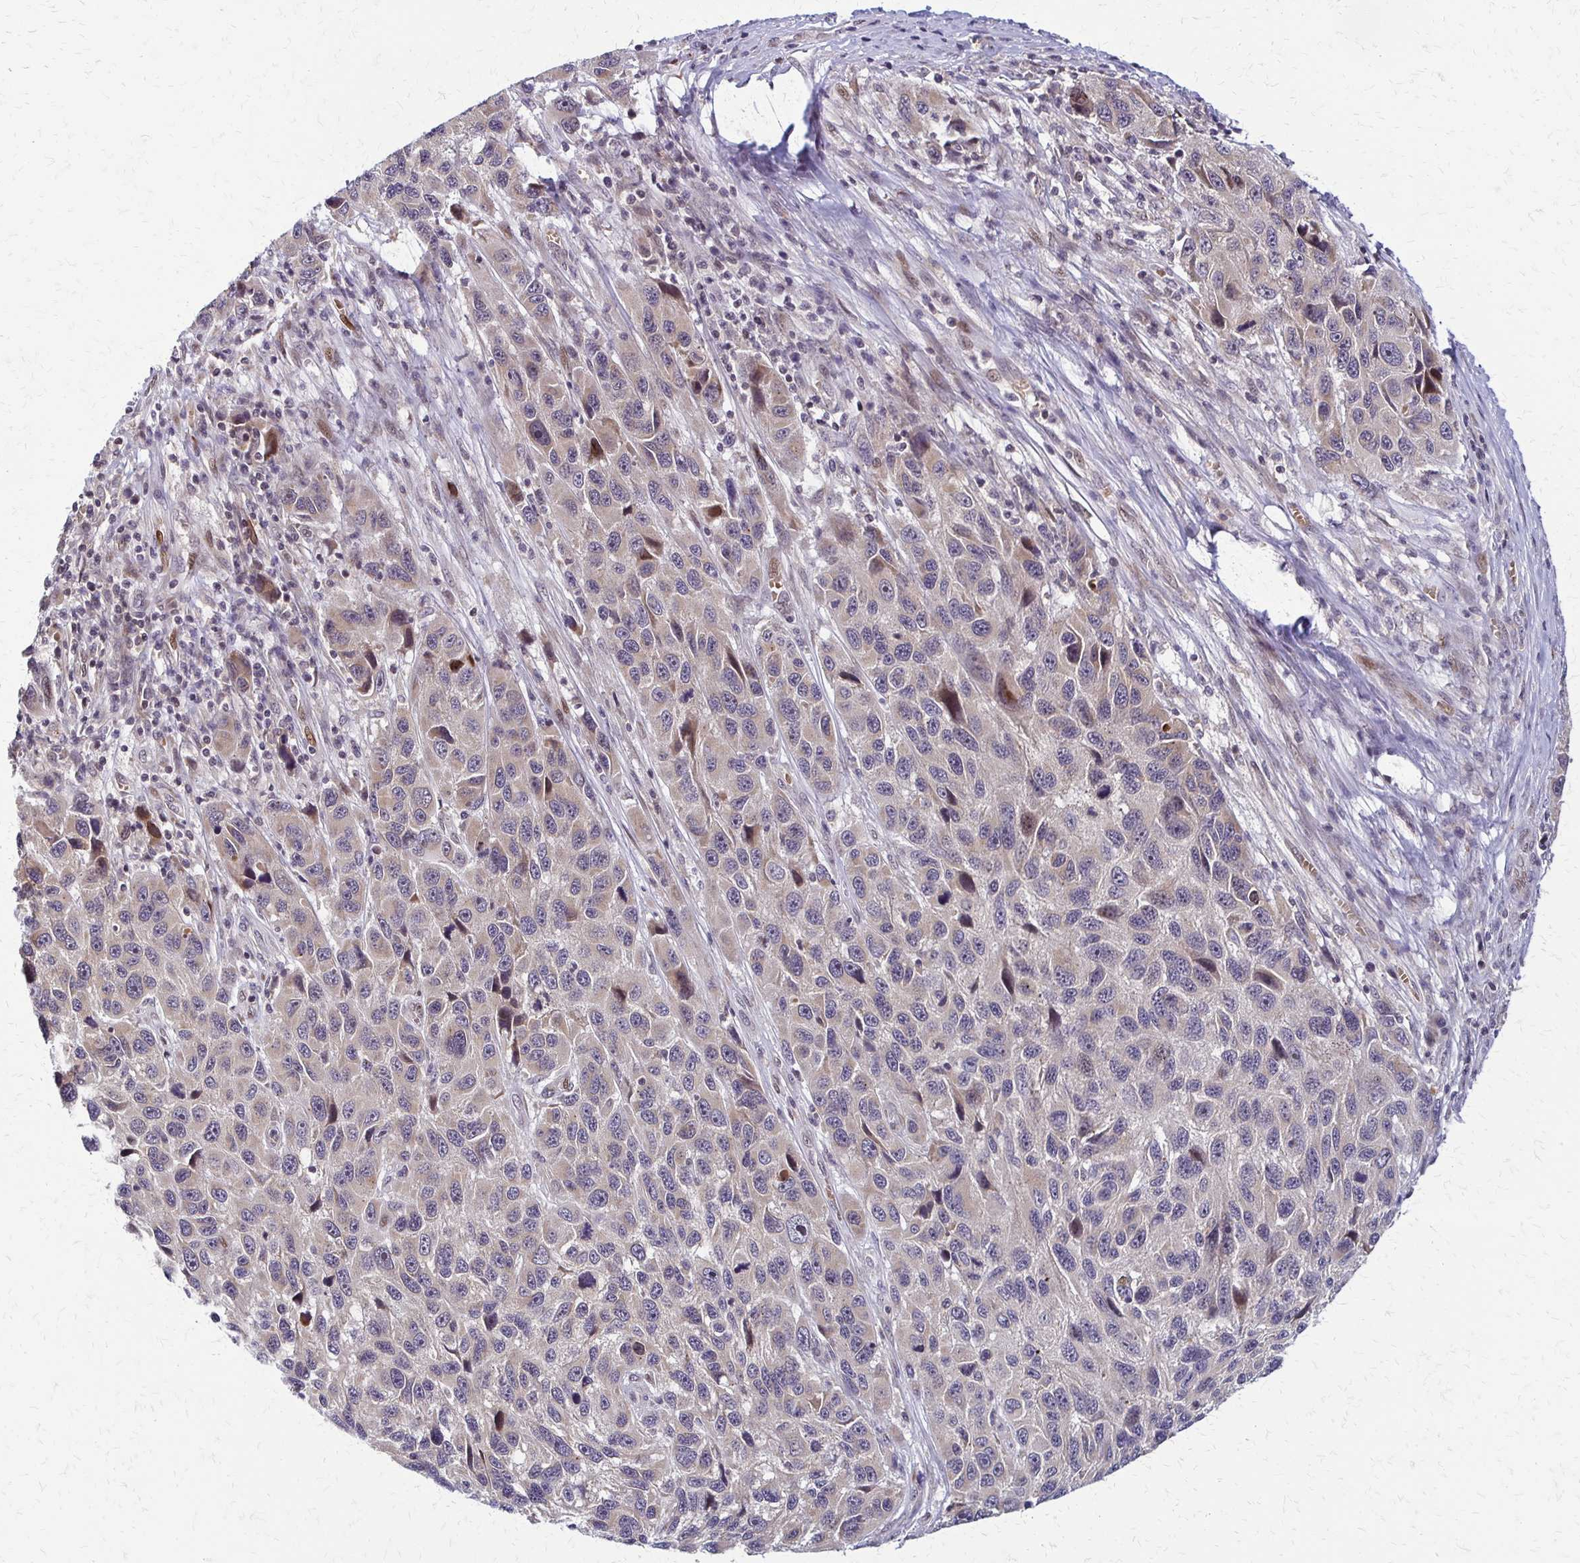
{"staining": {"intensity": "negative", "quantity": "none", "location": "none"}, "tissue": "melanoma", "cell_type": "Tumor cells", "image_type": "cancer", "snomed": [{"axis": "morphology", "description": "Malignant melanoma, NOS"}, {"axis": "topography", "description": "Skin"}], "caption": "There is no significant staining in tumor cells of malignant melanoma. (DAB (3,3'-diaminobenzidine) immunohistochemistry (IHC) visualized using brightfield microscopy, high magnification).", "gene": "TRIR", "patient": {"sex": "male", "age": 53}}